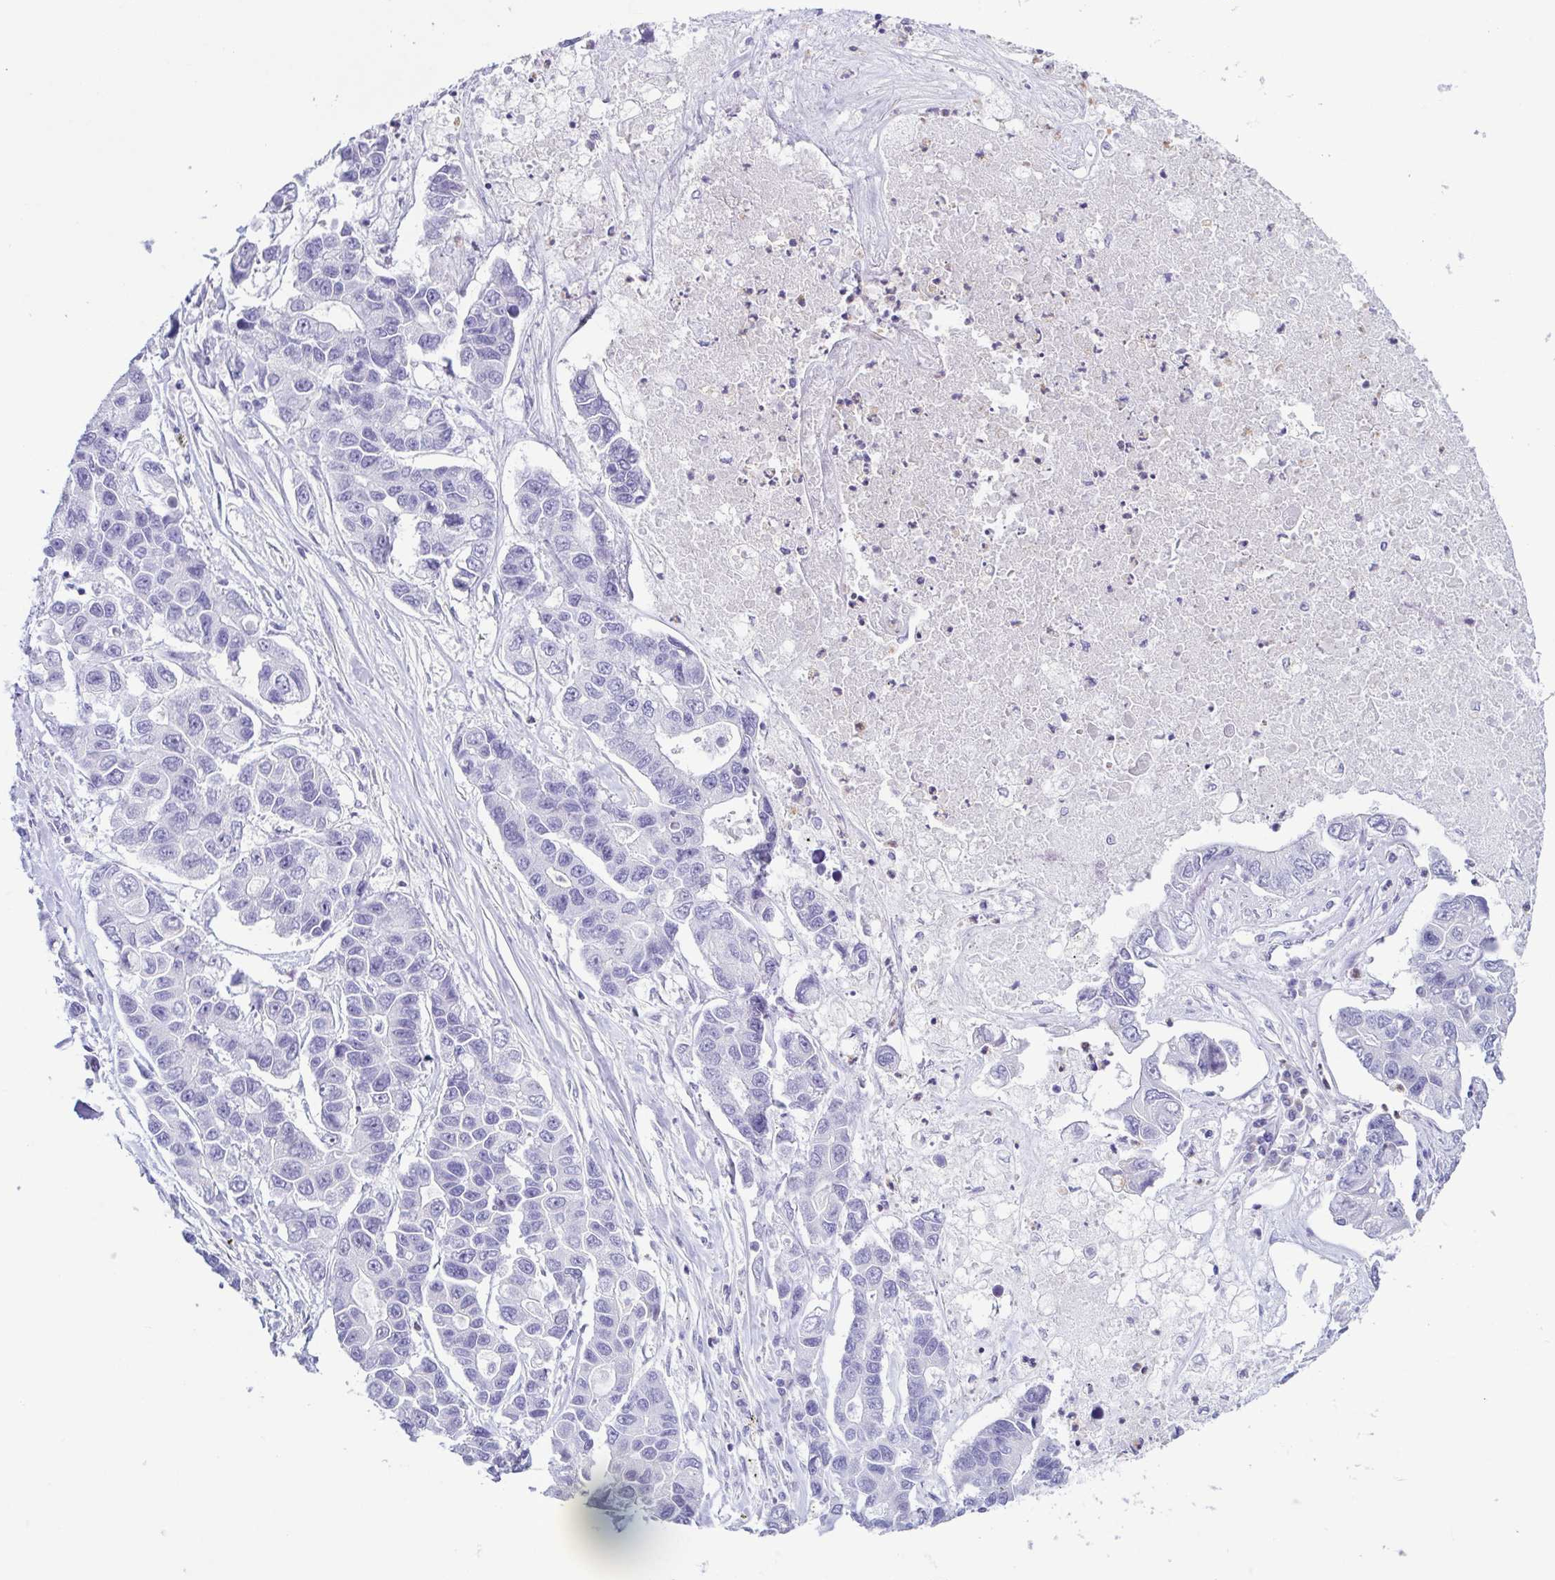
{"staining": {"intensity": "negative", "quantity": "none", "location": "none"}, "tissue": "lung cancer", "cell_type": "Tumor cells", "image_type": "cancer", "snomed": [{"axis": "morphology", "description": "Adenocarcinoma, NOS"}, {"axis": "topography", "description": "Bronchus"}, {"axis": "topography", "description": "Lung"}], "caption": "Immunohistochemistry (IHC) of human lung adenocarcinoma exhibits no staining in tumor cells.", "gene": "AZU1", "patient": {"sex": "female", "age": 51}}